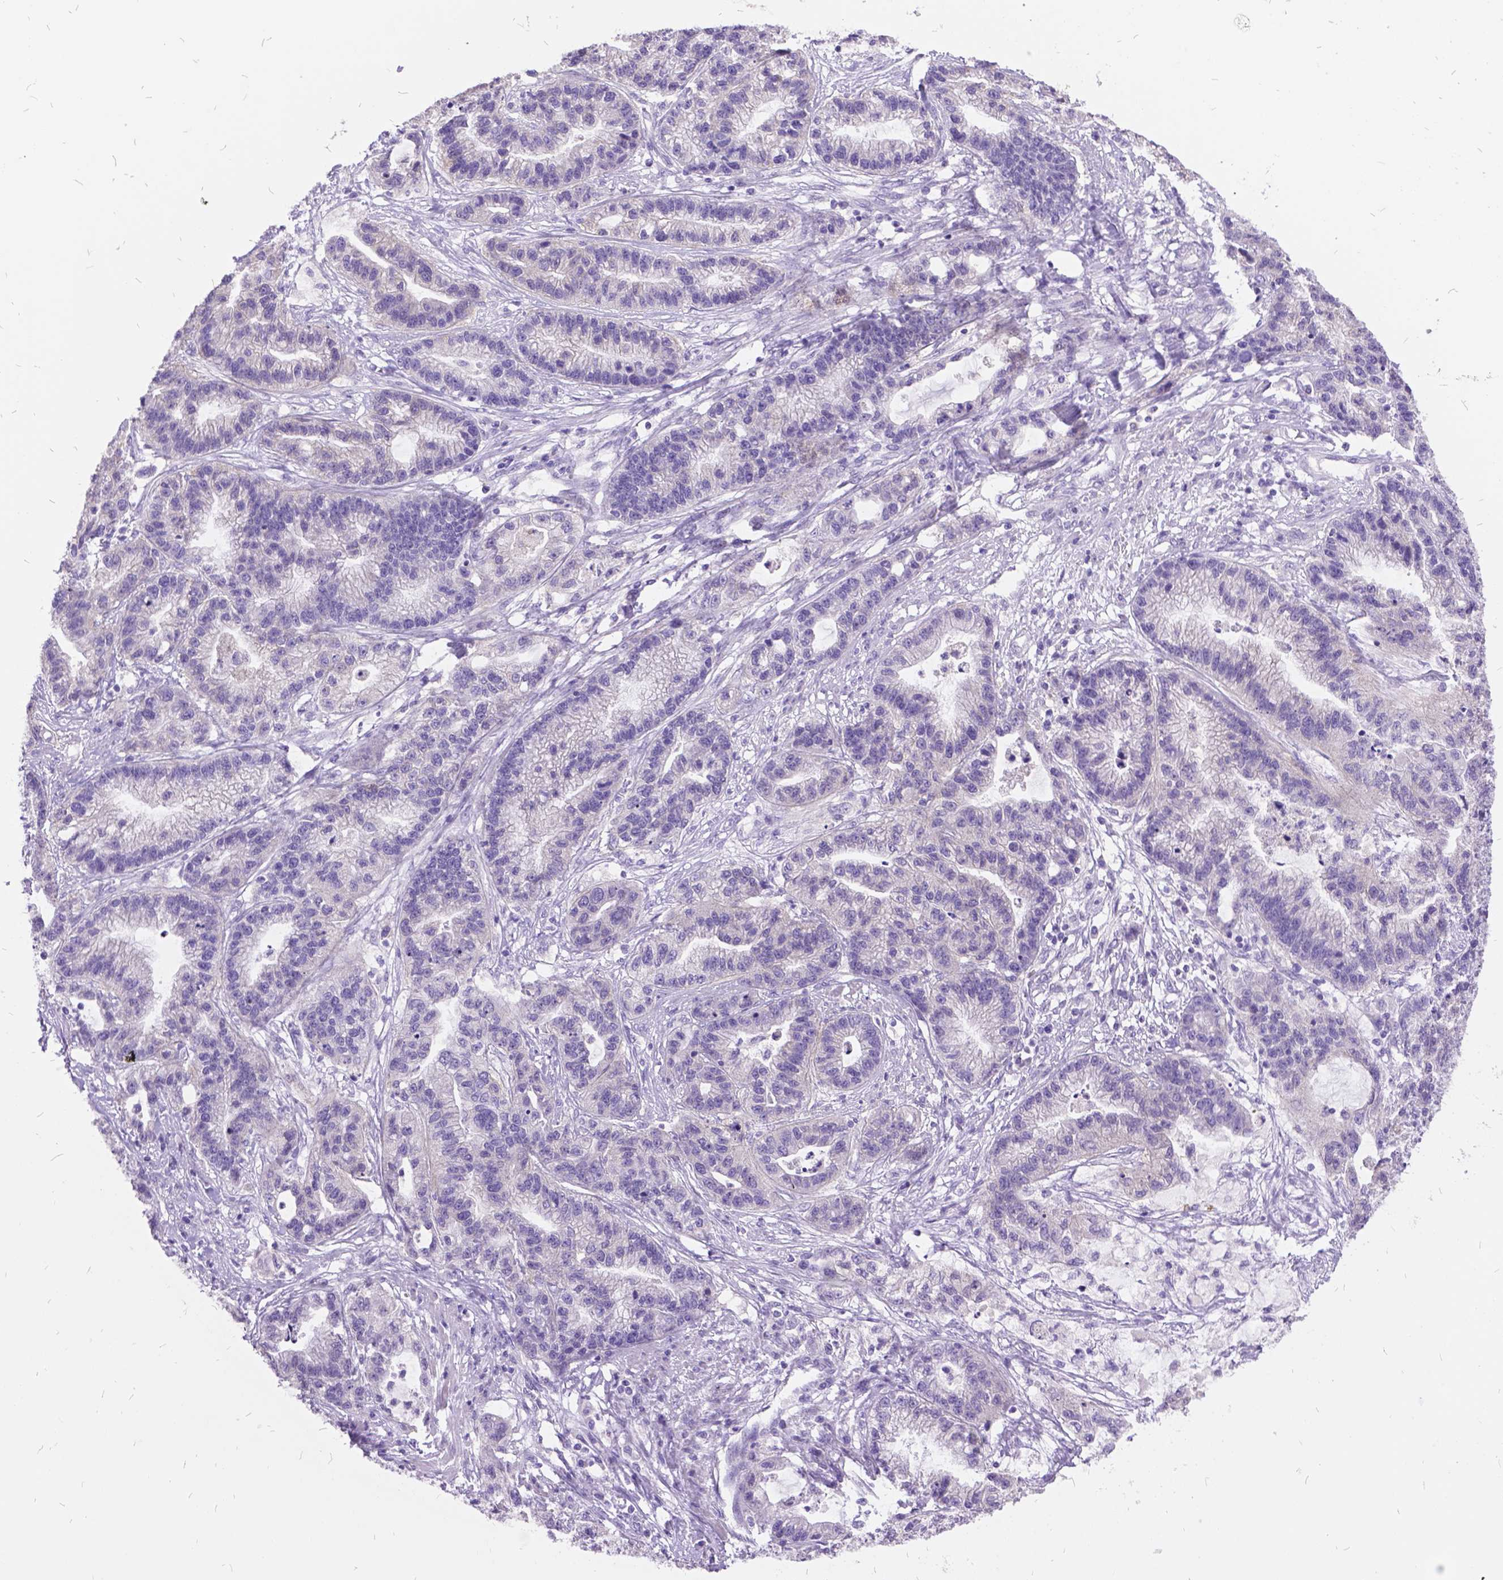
{"staining": {"intensity": "negative", "quantity": "none", "location": "none"}, "tissue": "stomach cancer", "cell_type": "Tumor cells", "image_type": "cancer", "snomed": [{"axis": "morphology", "description": "Adenocarcinoma, NOS"}, {"axis": "topography", "description": "Stomach"}], "caption": "The micrograph reveals no significant staining in tumor cells of stomach adenocarcinoma.", "gene": "ITGB6", "patient": {"sex": "male", "age": 83}}